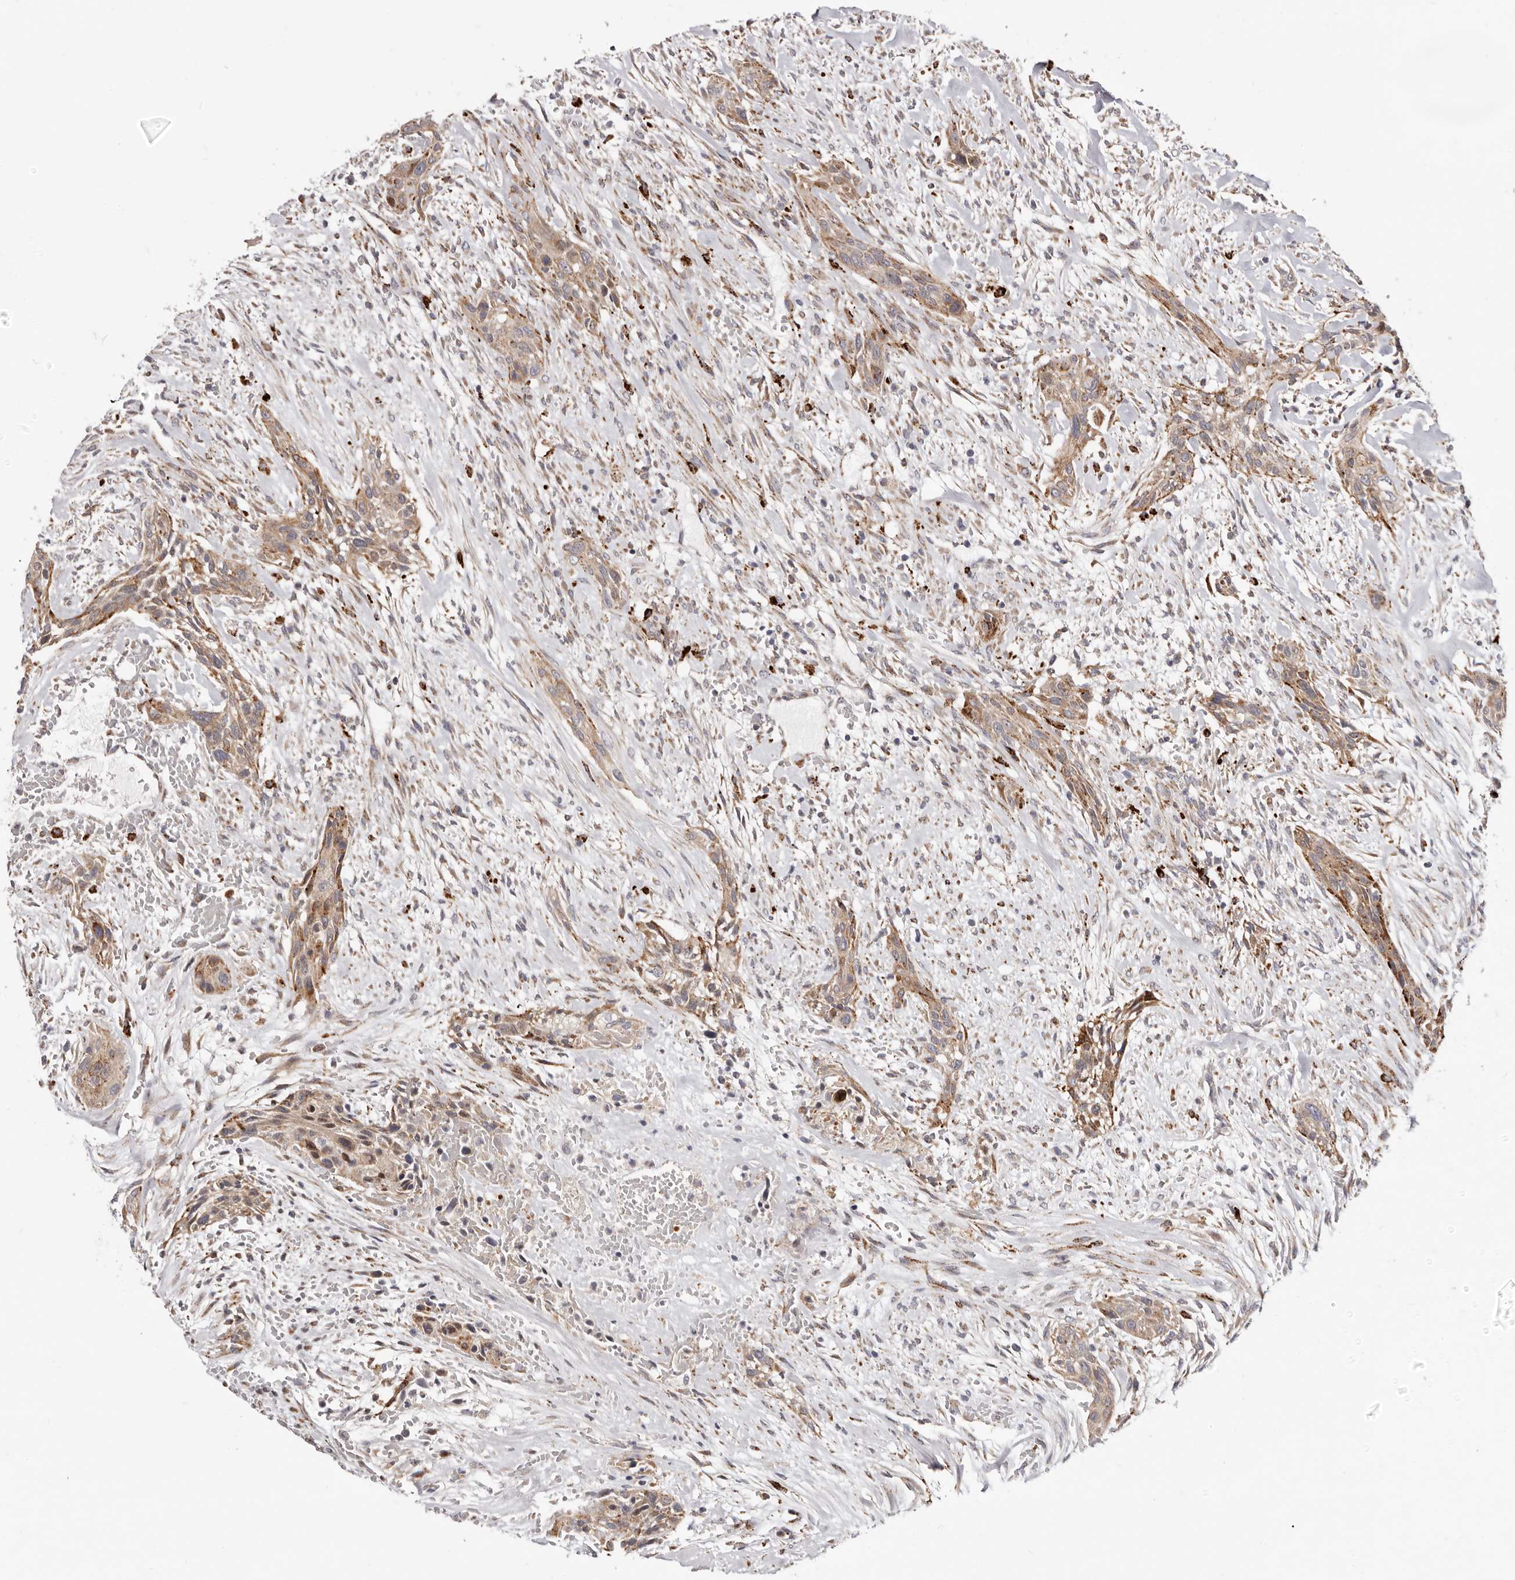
{"staining": {"intensity": "weak", "quantity": ">75%", "location": "cytoplasmic/membranous"}, "tissue": "urothelial cancer", "cell_type": "Tumor cells", "image_type": "cancer", "snomed": [{"axis": "morphology", "description": "Urothelial carcinoma, High grade"}, {"axis": "topography", "description": "Urinary bladder"}], "caption": "Protein staining of urothelial cancer tissue displays weak cytoplasmic/membranous positivity in approximately >75% of tumor cells.", "gene": "TOR3A", "patient": {"sex": "male", "age": 35}}